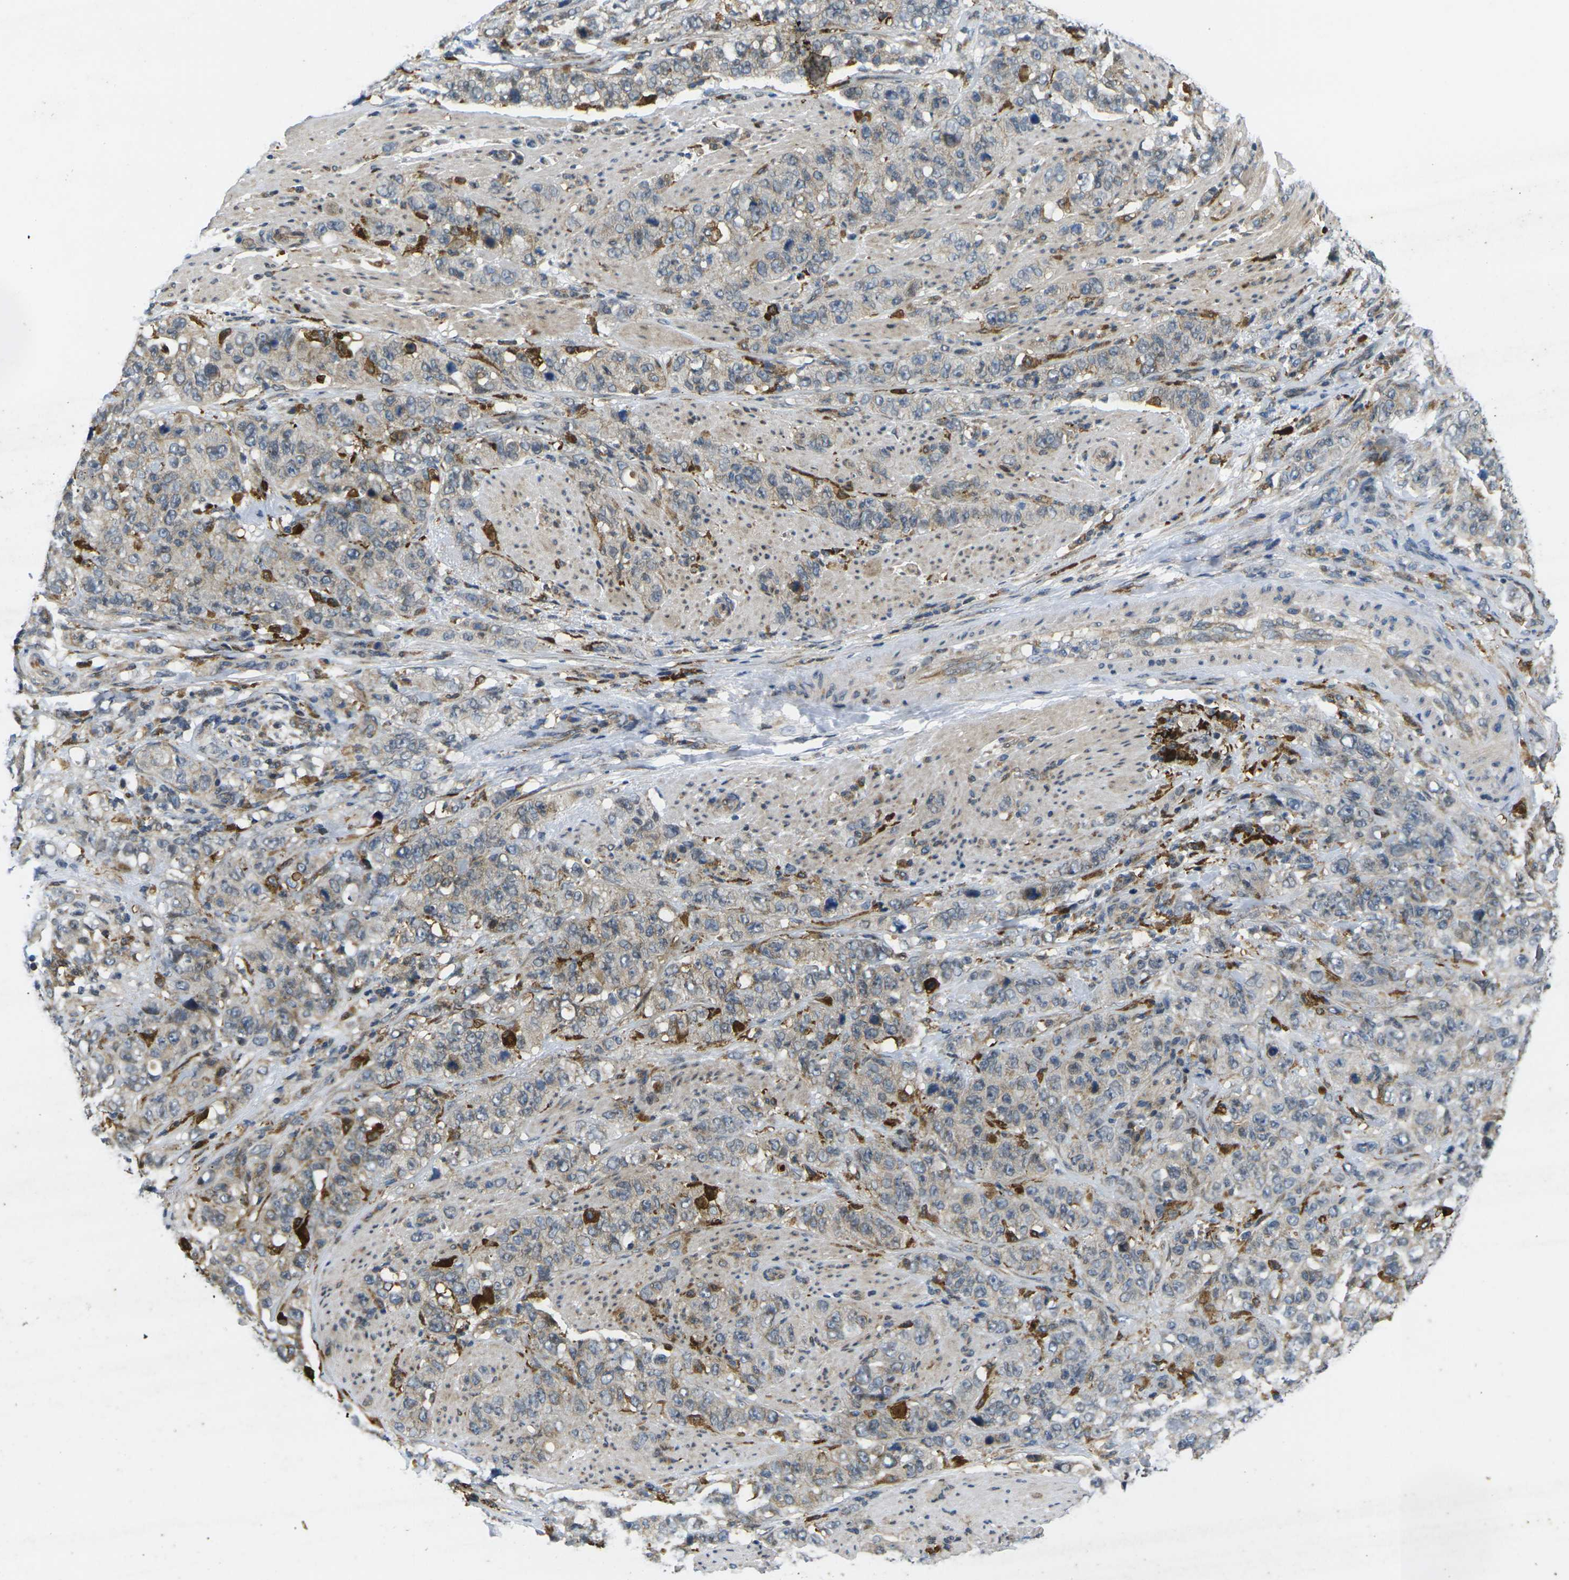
{"staining": {"intensity": "weak", "quantity": ">75%", "location": "cytoplasmic/membranous"}, "tissue": "stomach cancer", "cell_type": "Tumor cells", "image_type": "cancer", "snomed": [{"axis": "morphology", "description": "Adenocarcinoma, NOS"}, {"axis": "topography", "description": "Stomach"}], "caption": "Immunohistochemistry (DAB (3,3'-diaminobenzidine)) staining of human stomach cancer displays weak cytoplasmic/membranous protein positivity in approximately >75% of tumor cells.", "gene": "ROBO2", "patient": {"sex": "male", "age": 48}}